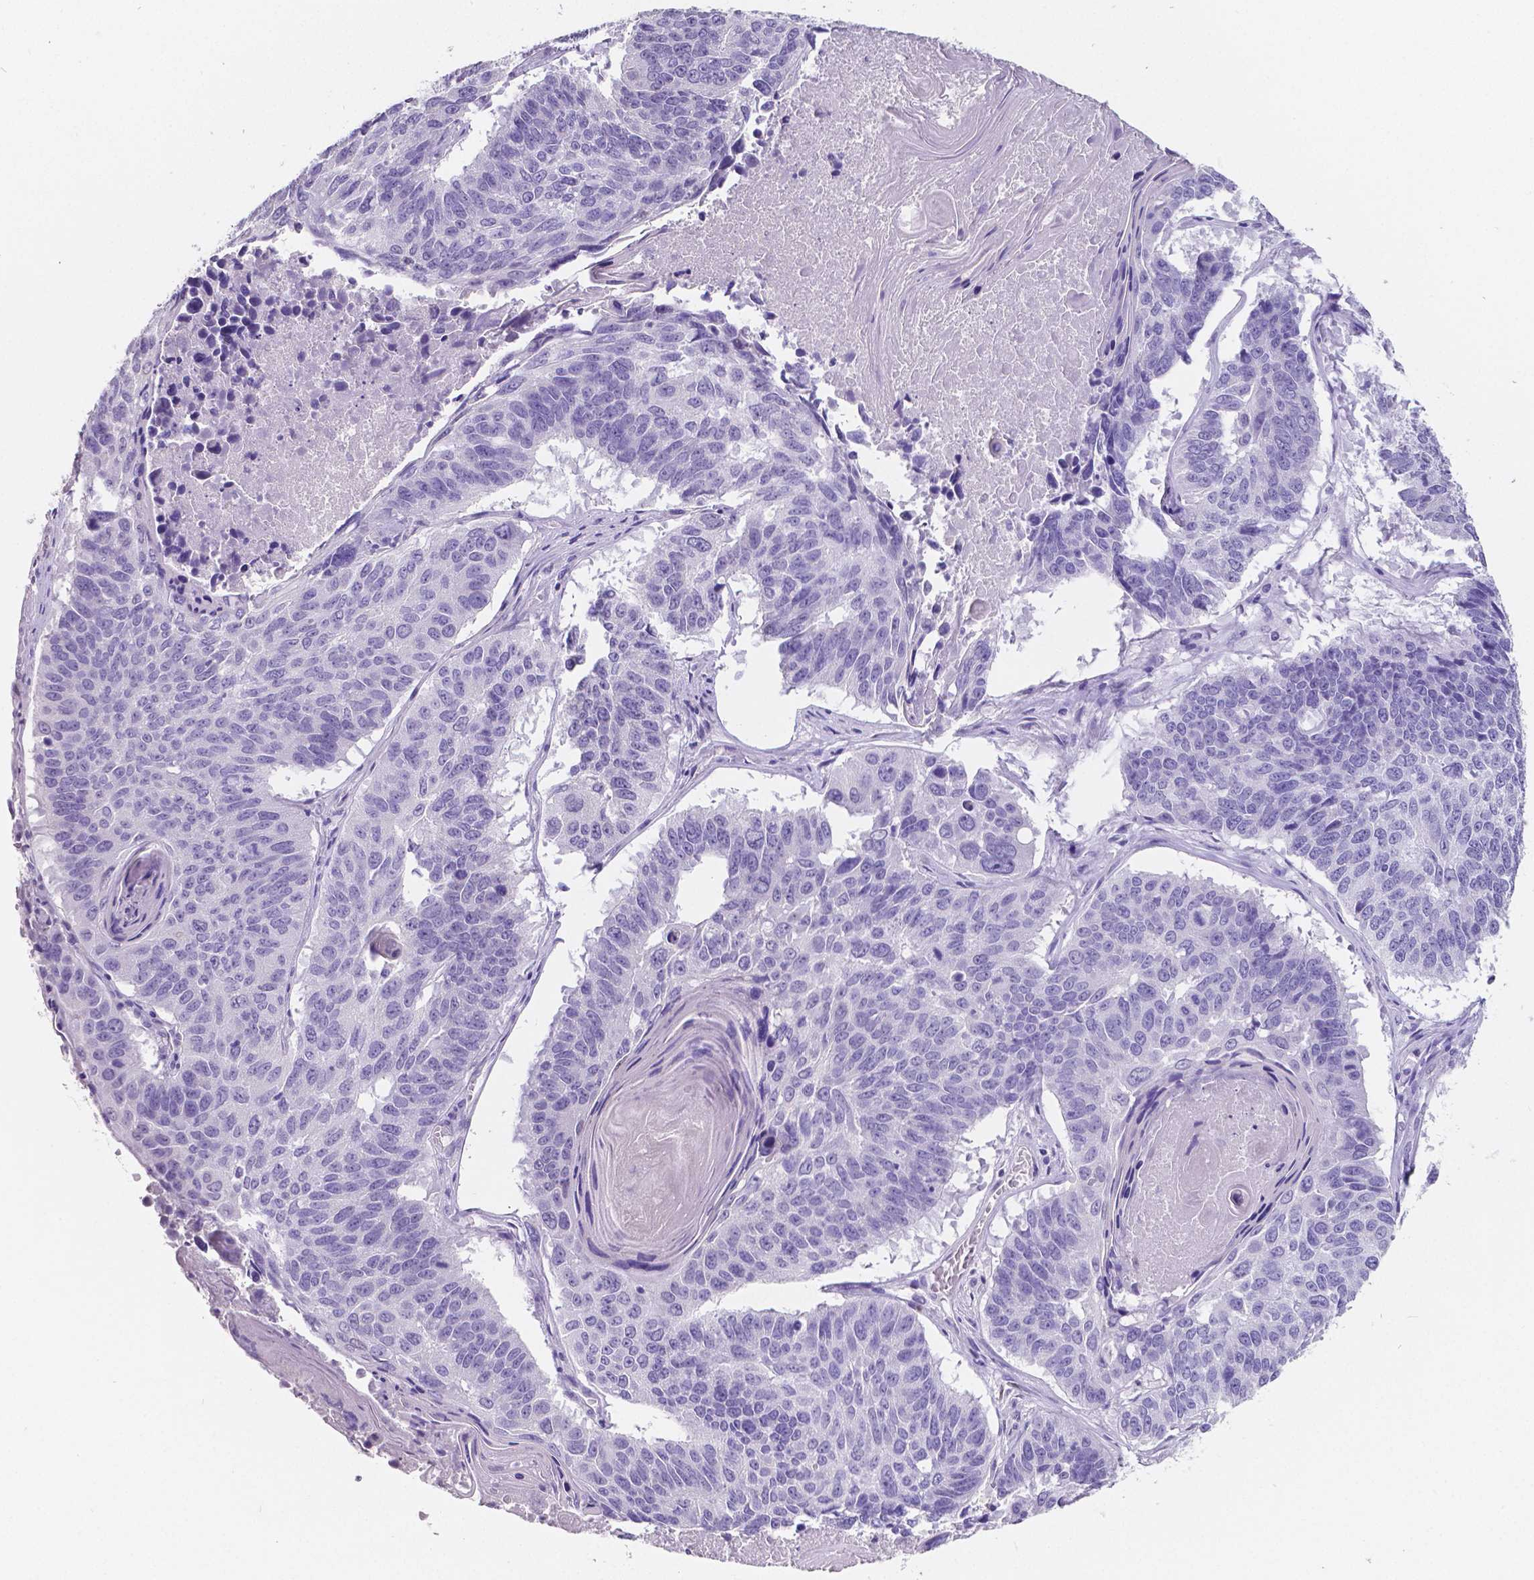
{"staining": {"intensity": "negative", "quantity": "none", "location": "none"}, "tissue": "lung cancer", "cell_type": "Tumor cells", "image_type": "cancer", "snomed": [{"axis": "morphology", "description": "Squamous cell carcinoma, NOS"}, {"axis": "topography", "description": "Lung"}], "caption": "The histopathology image reveals no significant expression in tumor cells of lung cancer (squamous cell carcinoma).", "gene": "SATB2", "patient": {"sex": "male", "age": 73}}